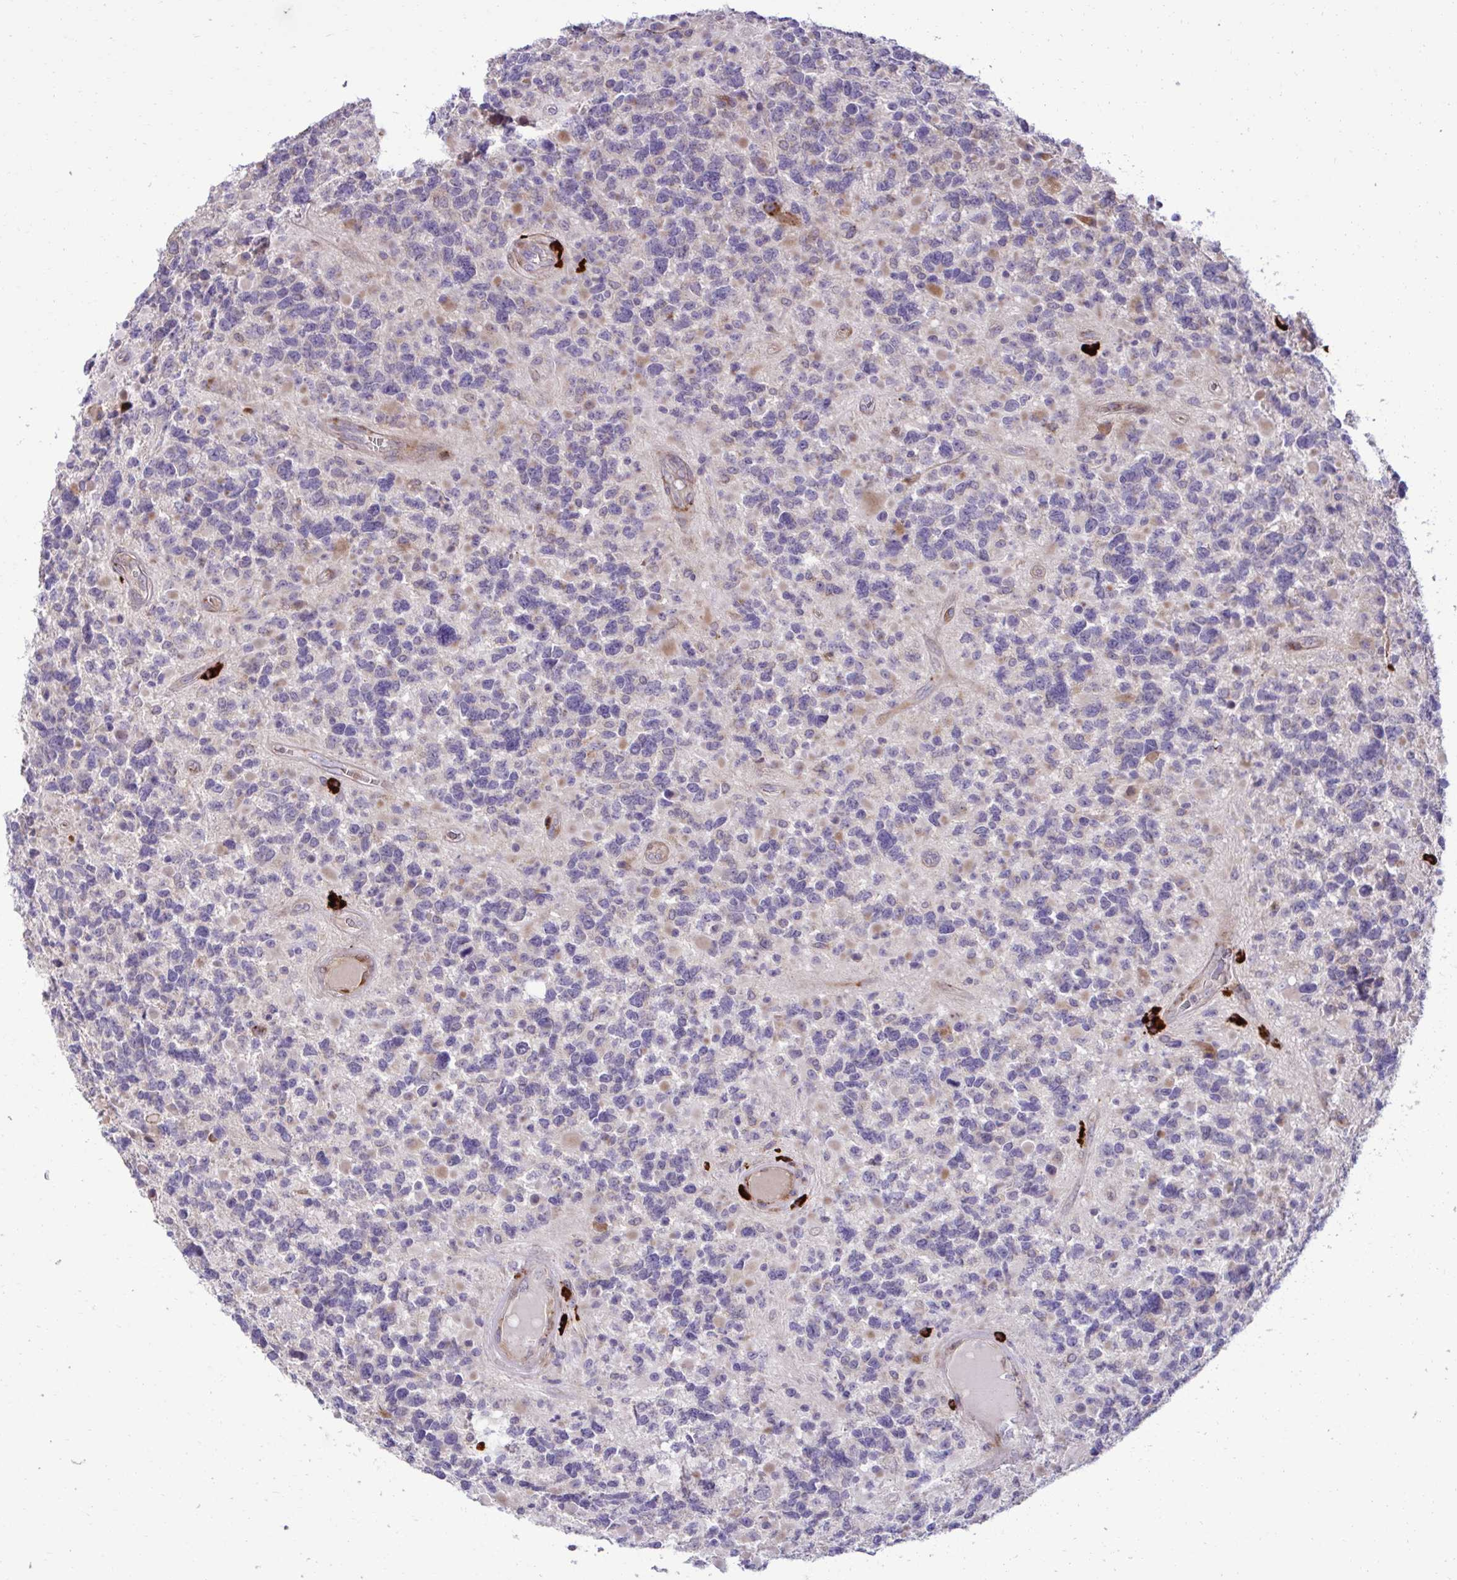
{"staining": {"intensity": "negative", "quantity": "none", "location": "none"}, "tissue": "glioma", "cell_type": "Tumor cells", "image_type": "cancer", "snomed": [{"axis": "morphology", "description": "Glioma, malignant, High grade"}, {"axis": "topography", "description": "Brain"}], "caption": "There is no significant staining in tumor cells of glioma. (DAB IHC with hematoxylin counter stain).", "gene": "LIMS1", "patient": {"sex": "female", "age": 40}}